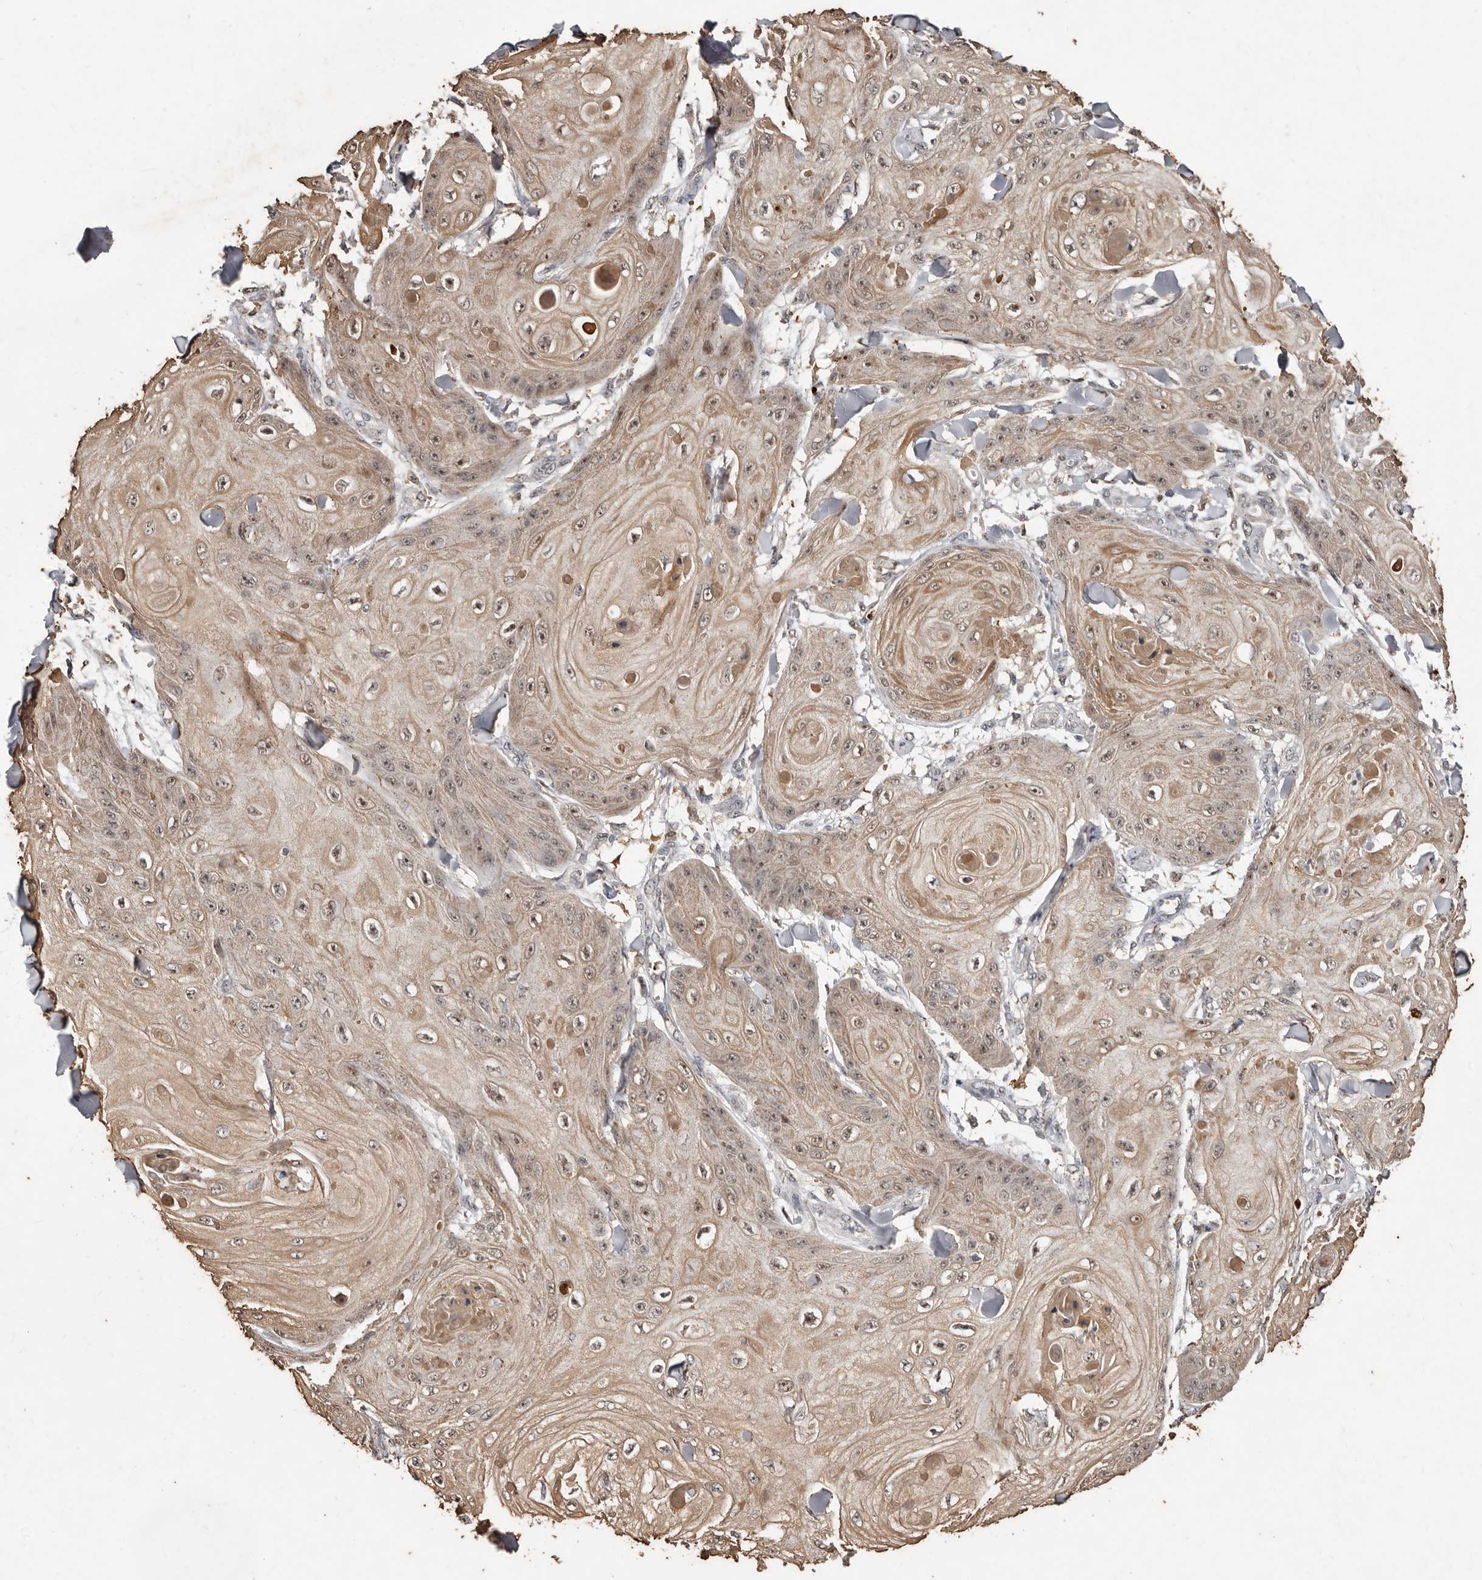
{"staining": {"intensity": "weak", "quantity": ">75%", "location": "cytoplasmic/membranous,nuclear"}, "tissue": "skin cancer", "cell_type": "Tumor cells", "image_type": "cancer", "snomed": [{"axis": "morphology", "description": "Squamous cell carcinoma, NOS"}, {"axis": "topography", "description": "Skin"}], "caption": "Immunohistochemistry staining of skin squamous cell carcinoma, which shows low levels of weak cytoplasmic/membranous and nuclear staining in about >75% of tumor cells indicating weak cytoplasmic/membranous and nuclear protein expression. The staining was performed using DAB (brown) for protein detection and nuclei were counterstained in hematoxylin (blue).", "gene": "GRAMD2A", "patient": {"sex": "male", "age": 74}}